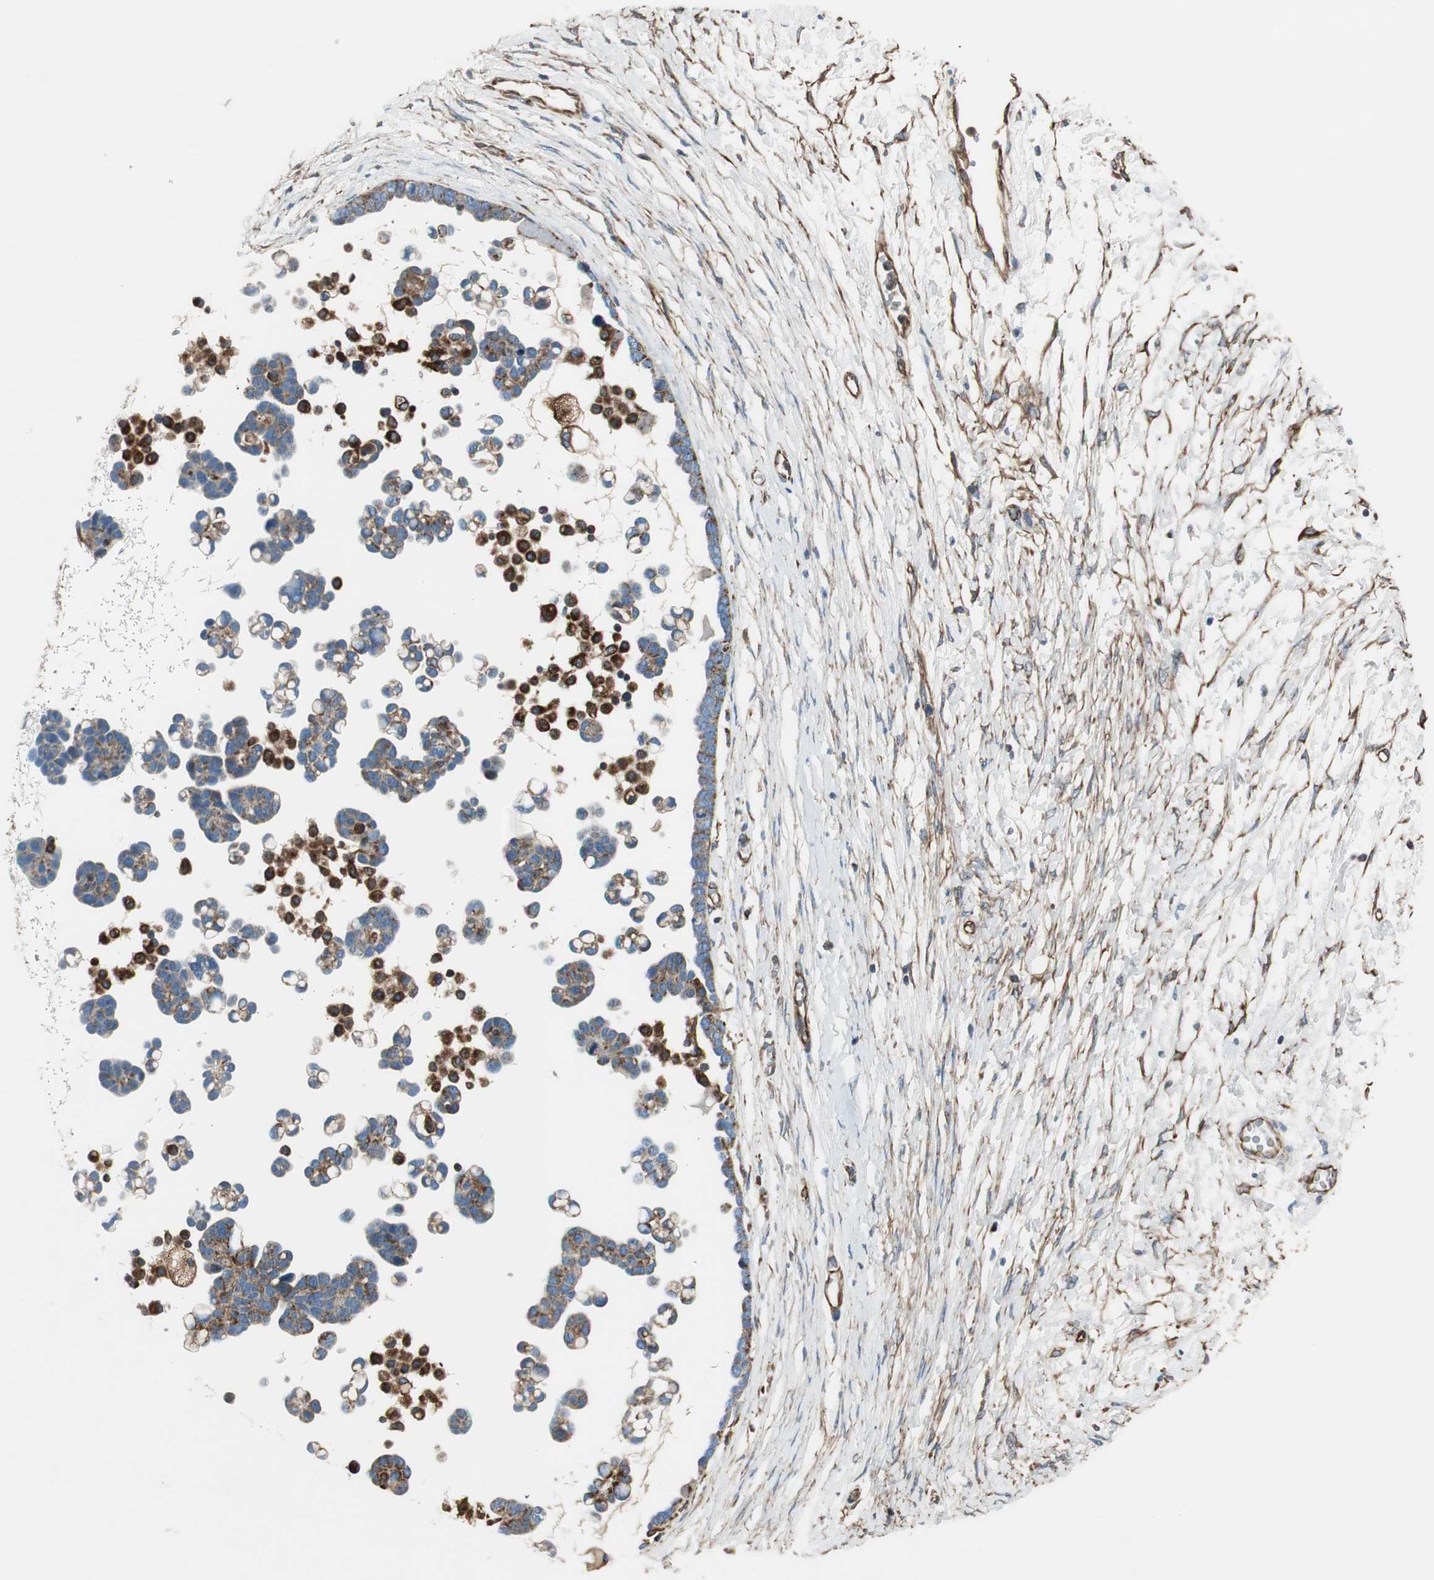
{"staining": {"intensity": "weak", "quantity": ">75%", "location": "cytoplasmic/membranous"}, "tissue": "ovarian cancer", "cell_type": "Tumor cells", "image_type": "cancer", "snomed": [{"axis": "morphology", "description": "Cystadenocarcinoma, serous, NOS"}, {"axis": "topography", "description": "Ovary"}], "caption": "A histopathology image of ovarian cancer (serous cystadenocarcinoma) stained for a protein displays weak cytoplasmic/membranous brown staining in tumor cells.", "gene": "SRCIN1", "patient": {"sex": "female", "age": 54}}